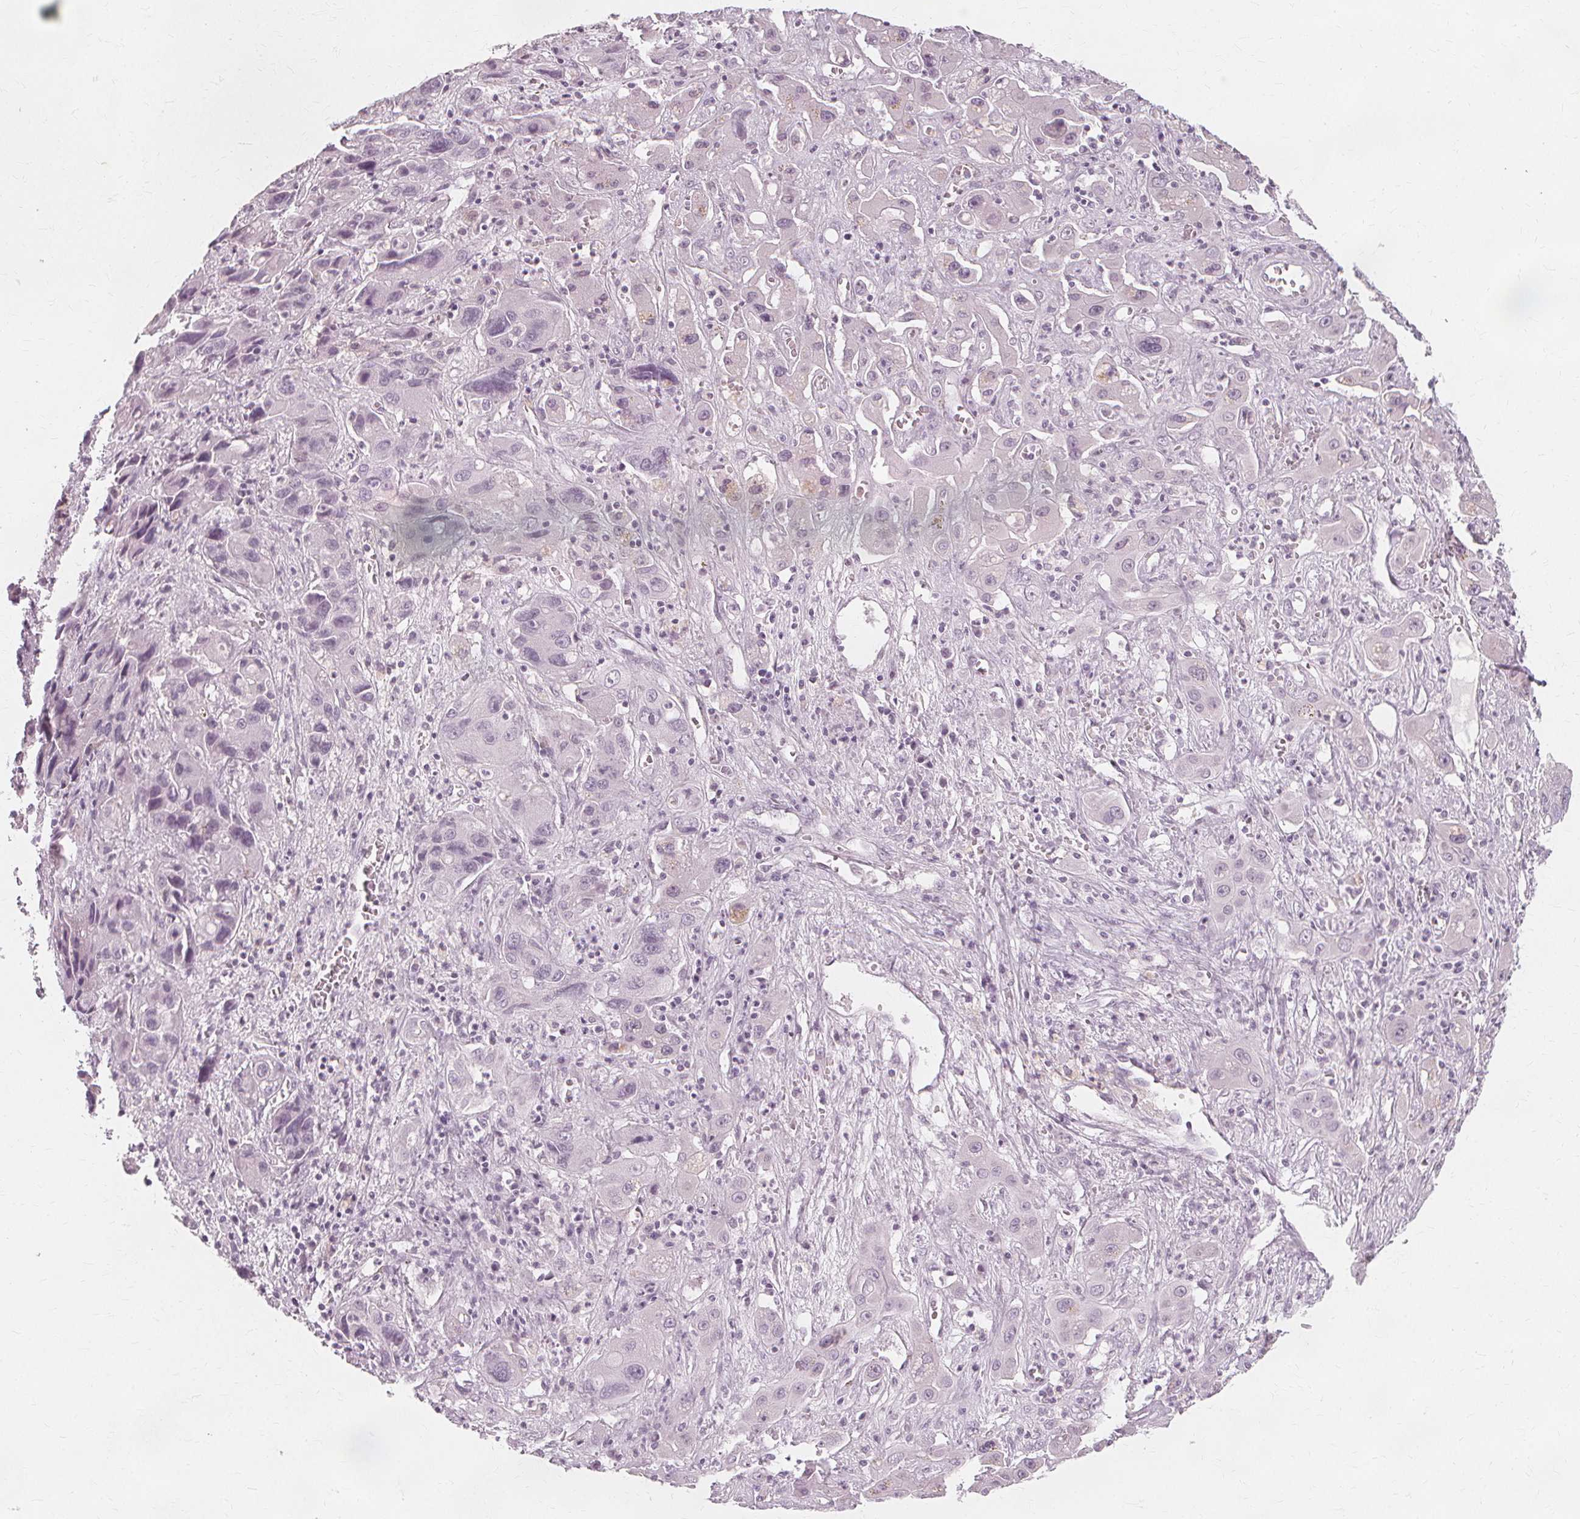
{"staining": {"intensity": "negative", "quantity": "none", "location": "none"}, "tissue": "liver cancer", "cell_type": "Tumor cells", "image_type": "cancer", "snomed": [{"axis": "morphology", "description": "Cholangiocarcinoma"}, {"axis": "topography", "description": "Liver"}], "caption": "IHC photomicrograph of neoplastic tissue: human liver cholangiocarcinoma stained with DAB reveals no significant protein positivity in tumor cells.", "gene": "NXPE1", "patient": {"sex": "male", "age": 67}}